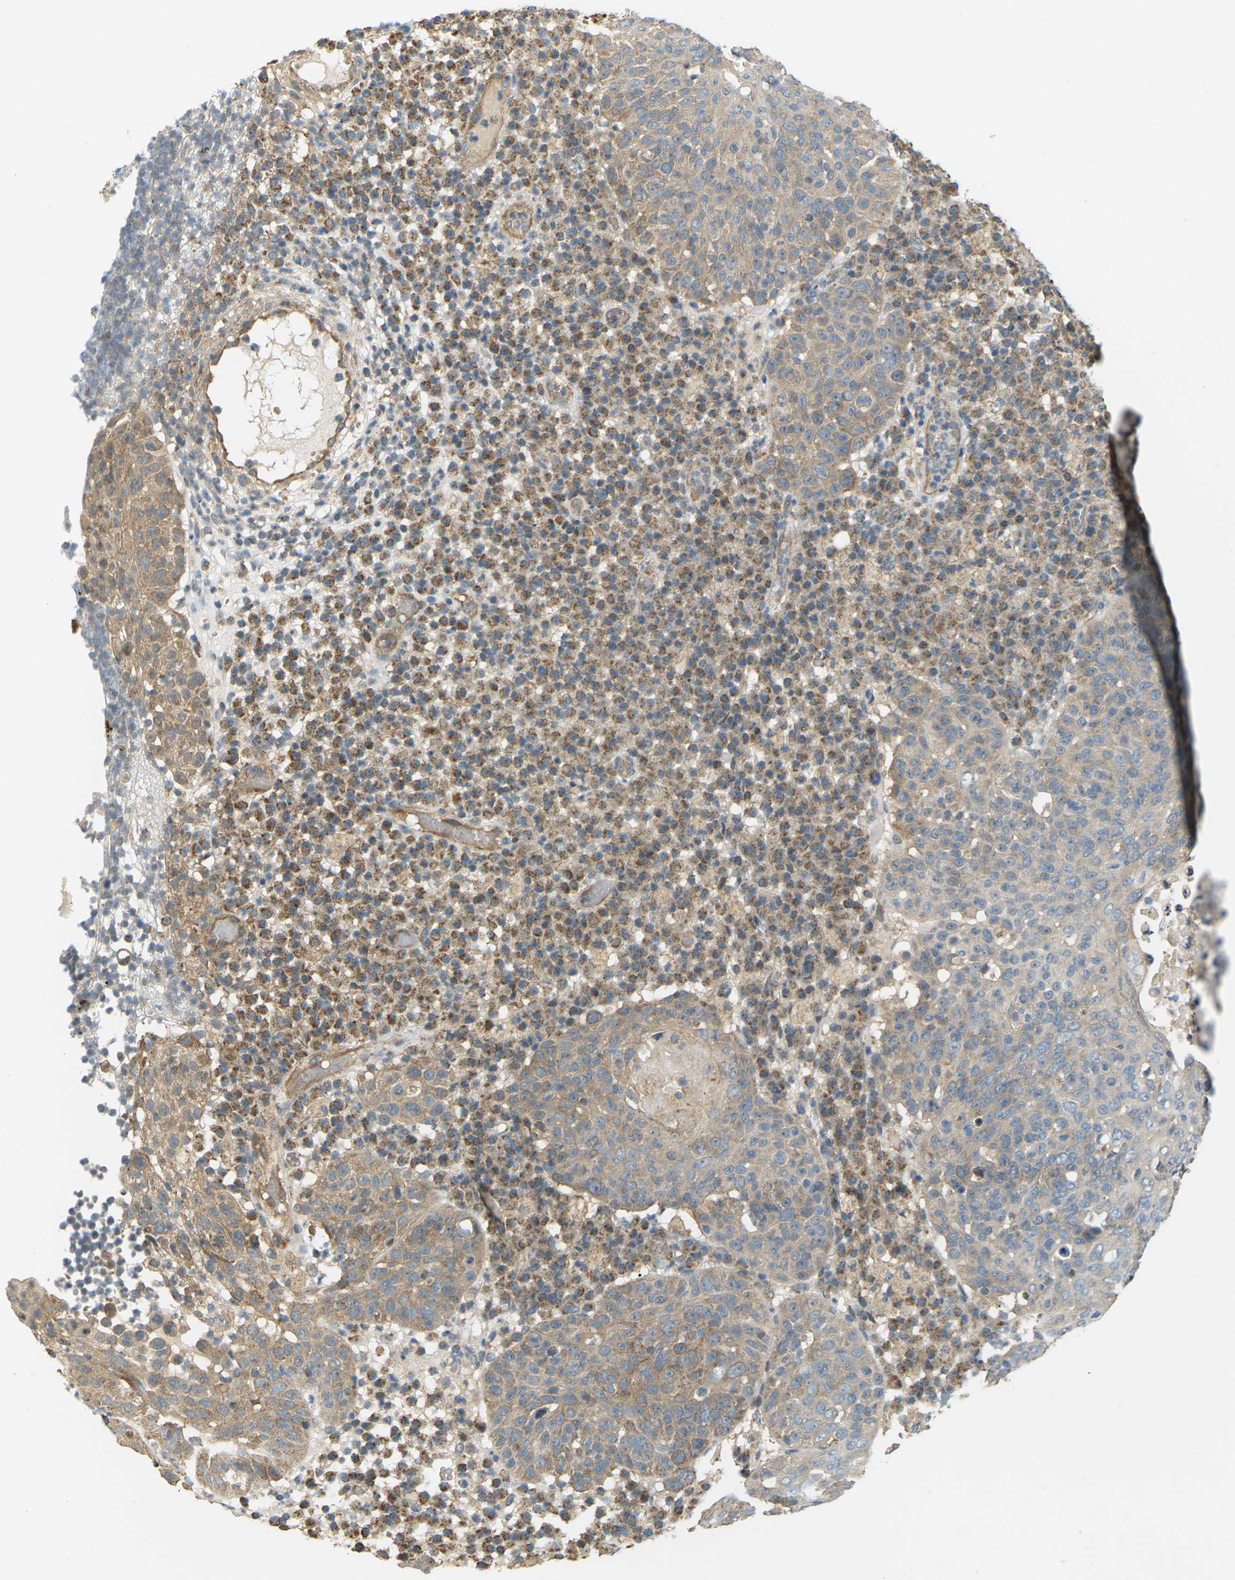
{"staining": {"intensity": "moderate", "quantity": ">75%", "location": "cytoplasmic/membranous"}, "tissue": "skin cancer", "cell_type": "Tumor cells", "image_type": "cancer", "snomed": [{"axis": "morphology", "description": "Squamous cell carcinoma in situ, NOS"}, {"axis": "morphology", "description": "Squamous cell carcinoma, NOS"}, {"axis": "topography", "description": "Skin"}], "caption": "Immunohistochemistry histopathology image of neoplastic tissue: skin cancer stained using IHC demonstrates medium levels of moderate protein expression localized specifically in the cytoplasmic/membranous of tumor cells, appearing as a cytoplasmic/membranous brown color.", "gene": "KSR1", "patient": {"sex": "male", "age": 93}}